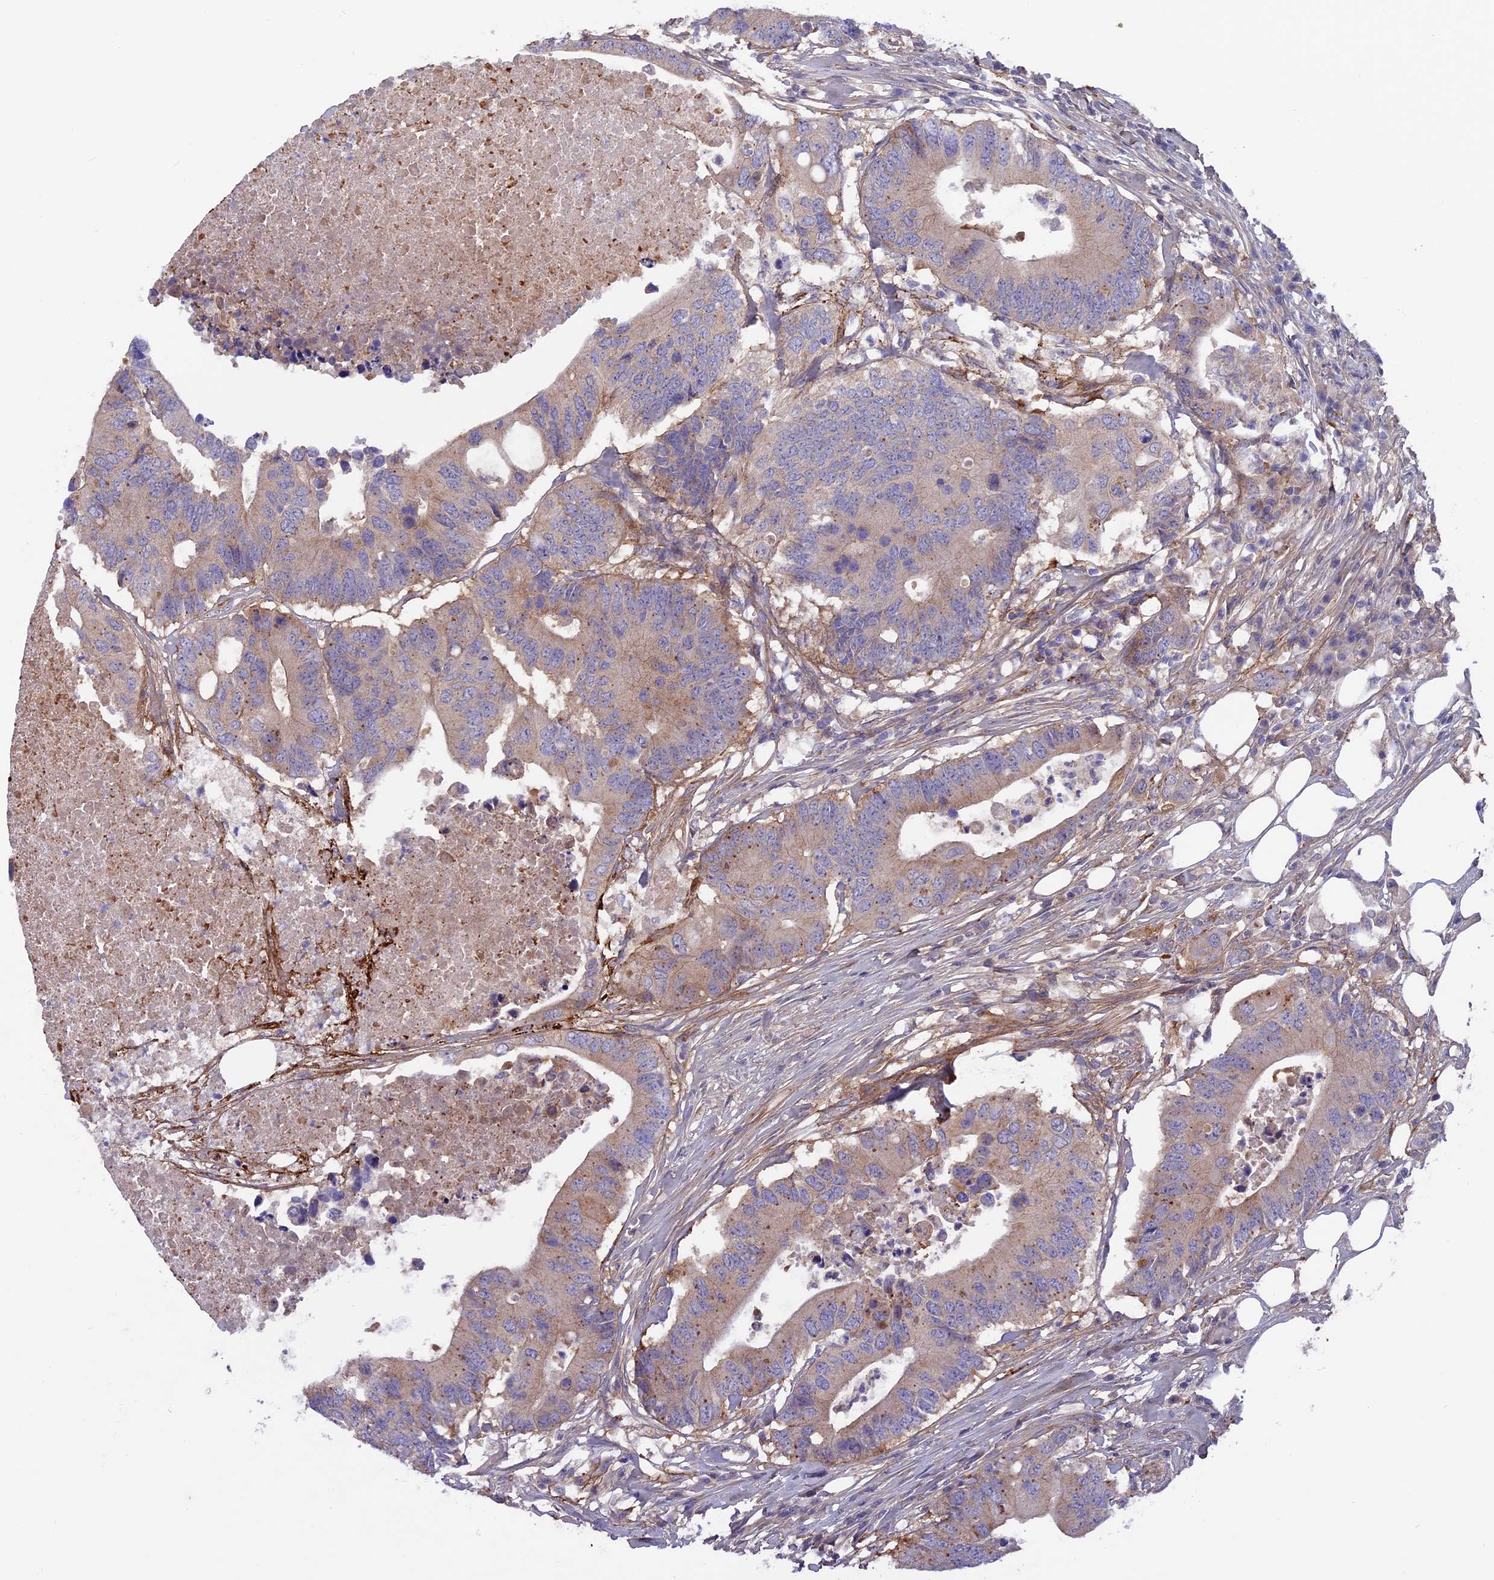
{"staining": {"intensity": "weak", "quantity": "25%-75%", "location": "cytoplasmic/membranous"}, "tissue": "colorectal cancer", "cell_type": "Tumor cells", "image_type": "cancer", "snomed": [{"axis": "morphology", "description": "Adenocarcinoma, NOS"}, {"axis": "topography", "description": "Colon"}], "caption": "Immunohistochemical staining of human adenocarcinoma (colorectal) reveals low levels of weak cytoplasmic/membranous staining in about 25%-75% of tumor cells.", "gene": "COL4A3", "patient": {"sex": "male", "age": 71}}